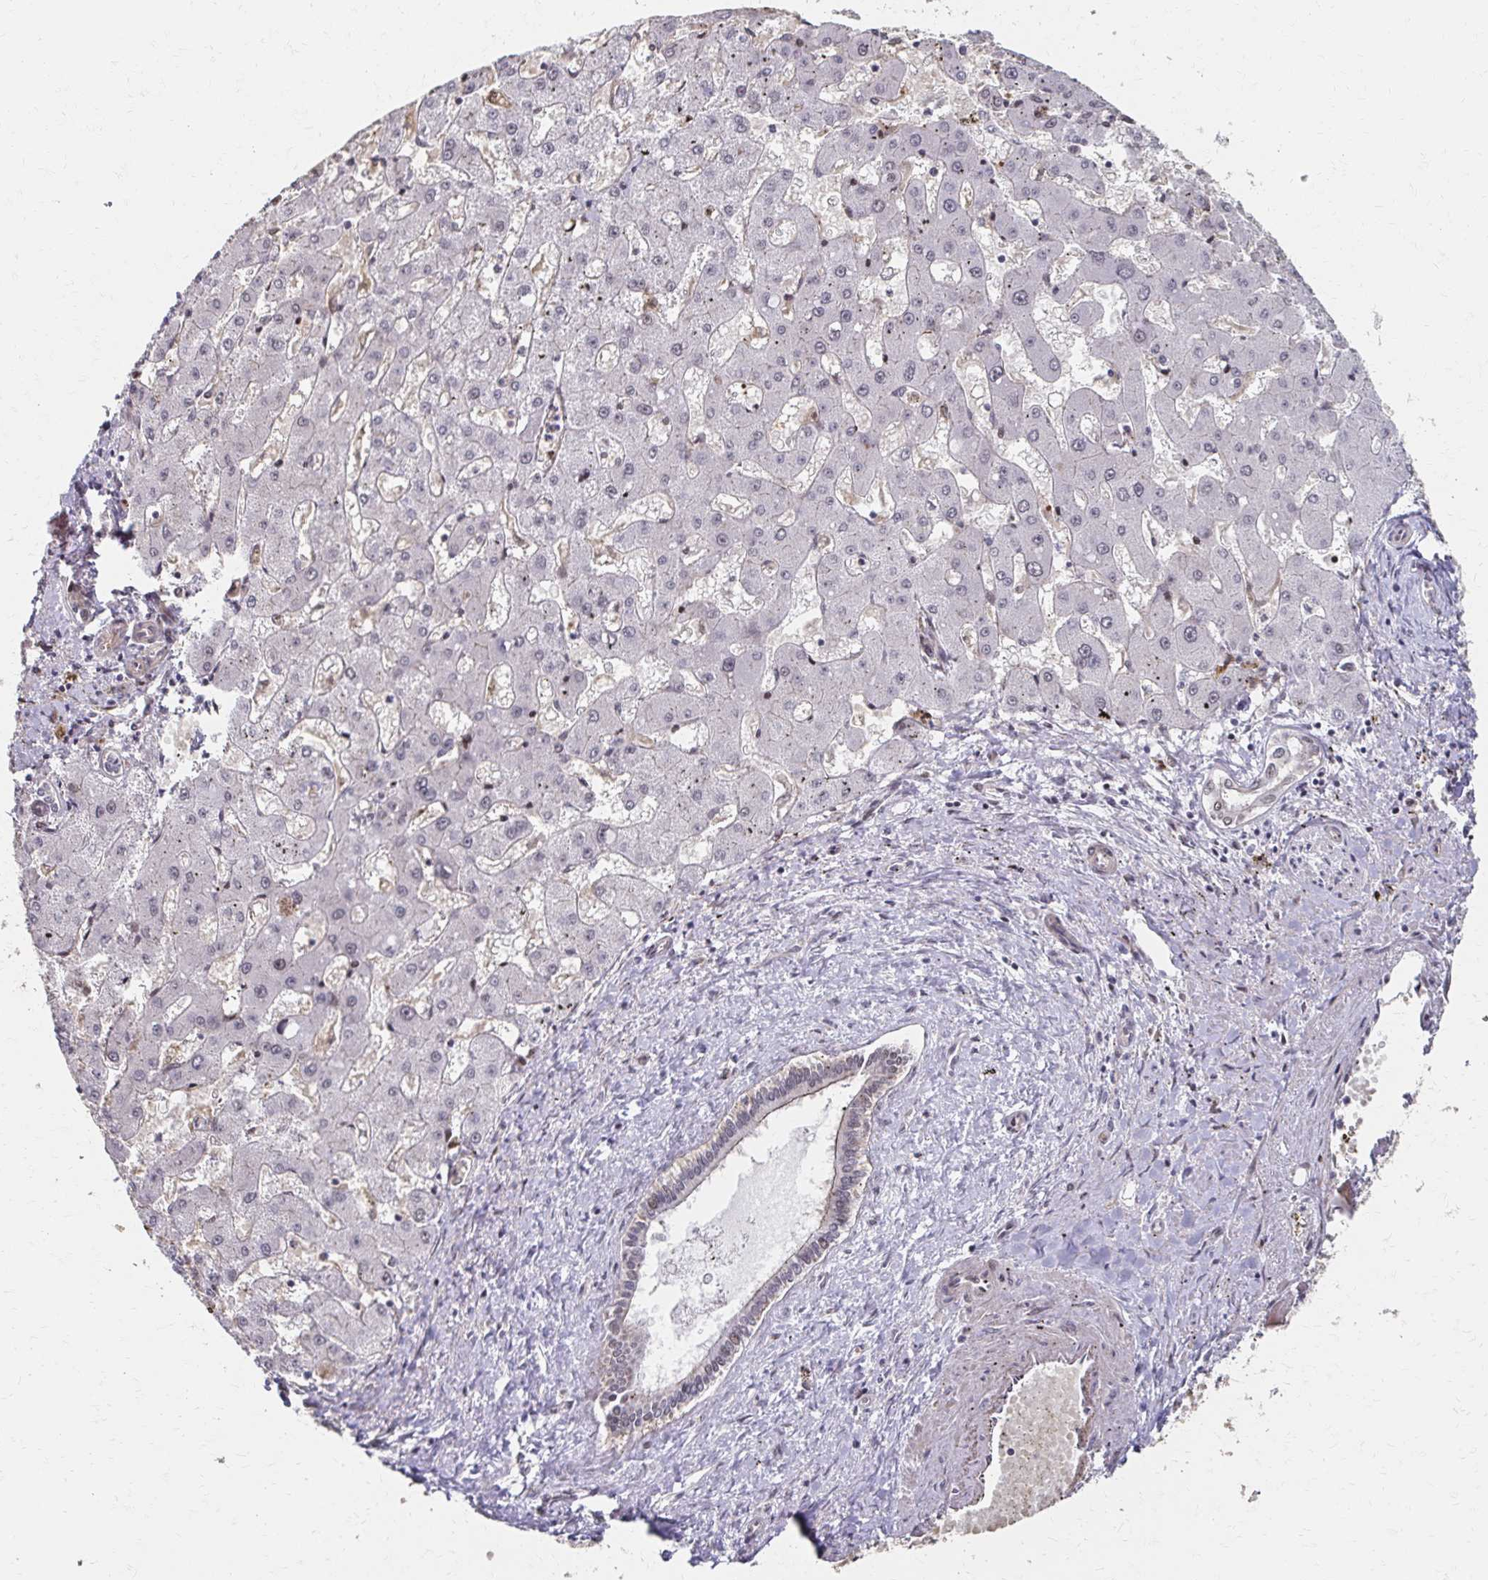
{"staining": {"intensity": "negative", "quantity": "none", "location": "none"}, "tissue": "liver cancer", "cell_type": "Tumor cells", "image_type": "cancer", "snomed": [{"axis": "morphology", "description": "Carcinoma, Hepatocellular, NOS"}, {"axis": "topography", "description": "Liver"}], "caption": "An IHC histopathology image of liver cancer (hepatocellular carcinoma) is shown. There is no staining in tumor cells of liver cancer (hepatocellular carcinoma).", "gene": "SKA2", "patient": {"sex": "male", "age": 67}}